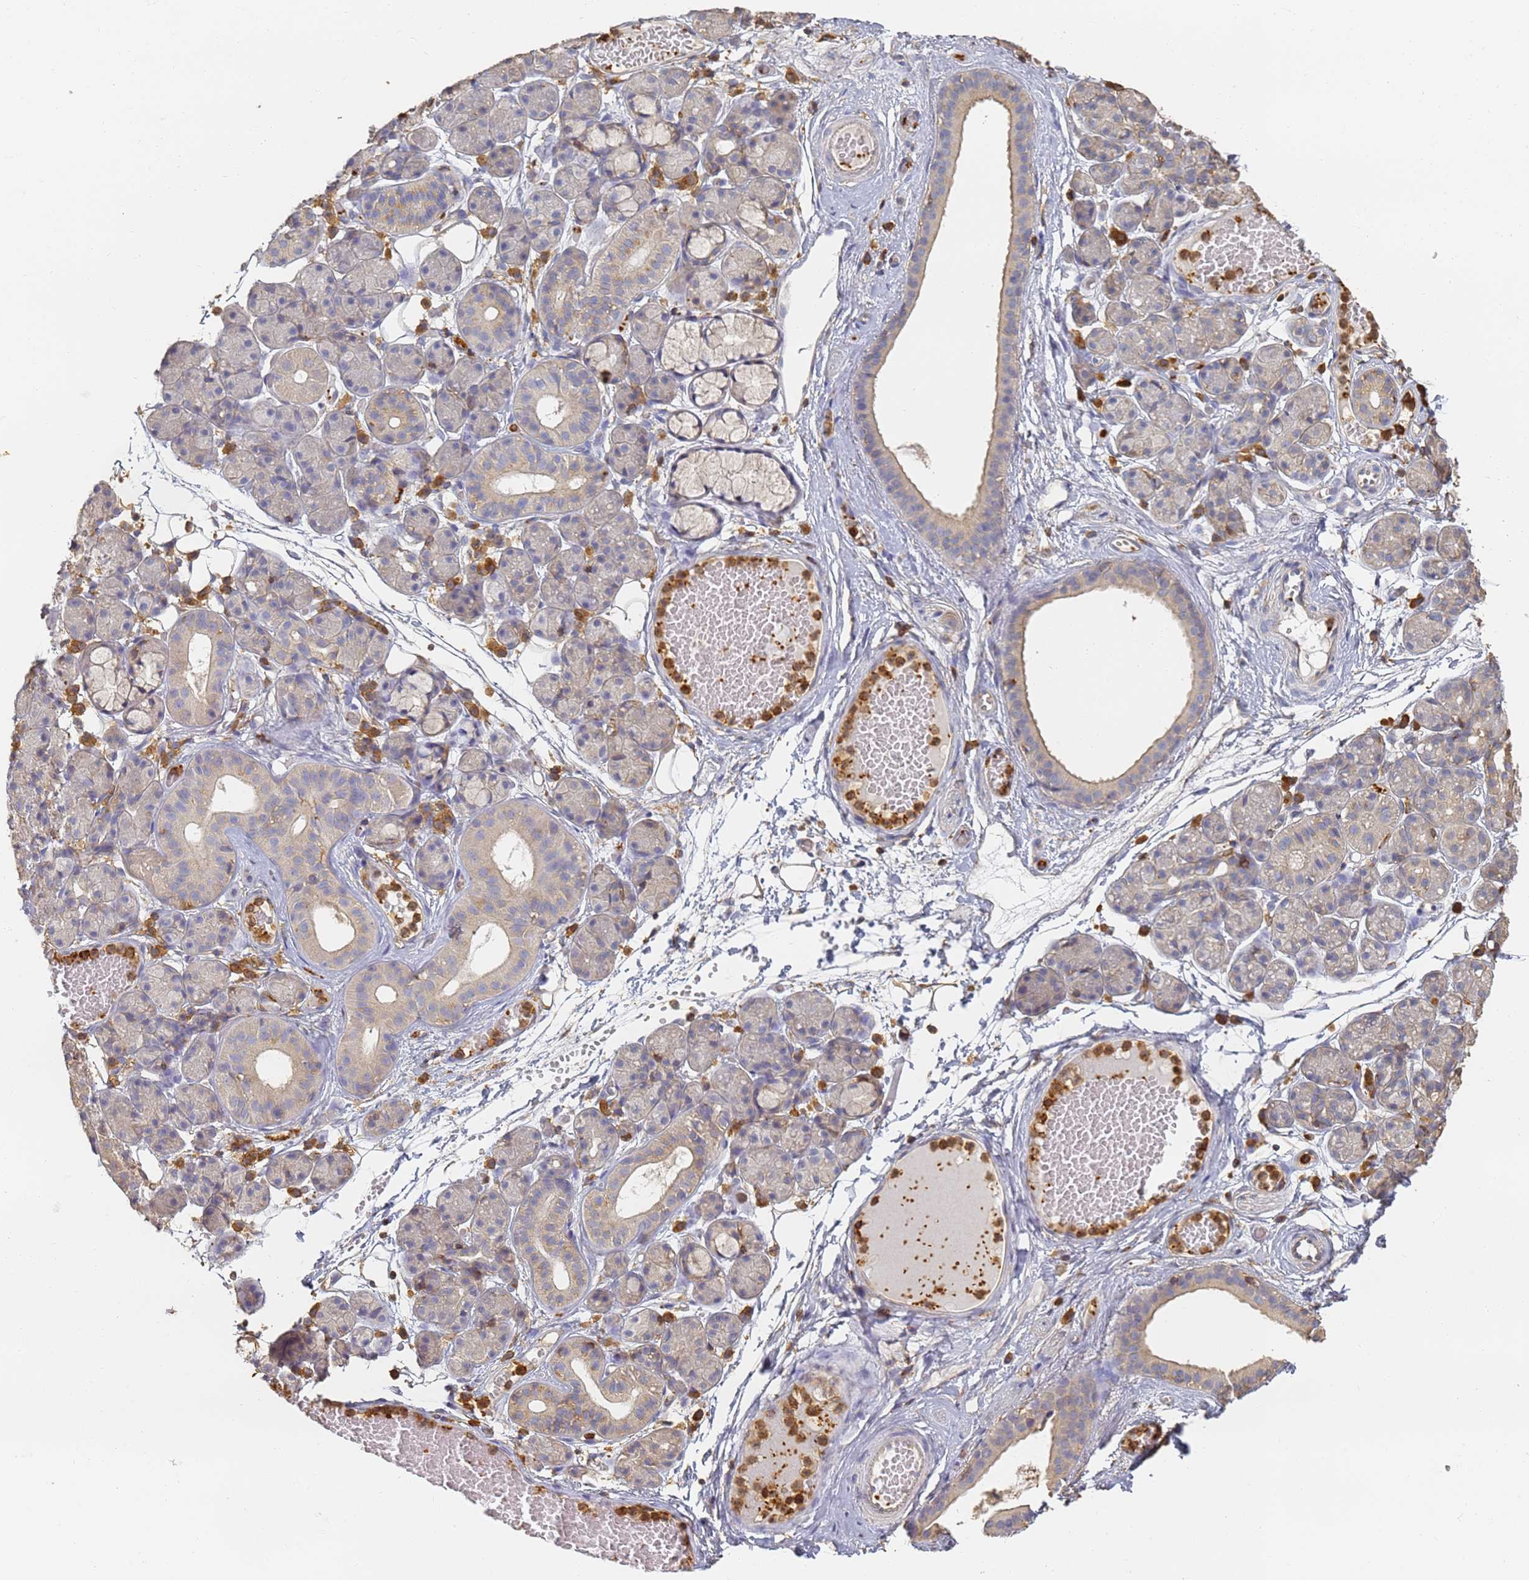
{"staining": {"intensity": "weak", "quantity": "<25%", "location": "cytoplasmic/membranous"}, "tissue": "salivary gland", "cell_type": "Glandular cells", "image_type": "normal", "snomed": [{"axis": "morphology", "description": "Normal tissue, NOS"}, {"axis": "topography", "description": "Salivary gland"}], "caption": "Immunohistochemistry (IHC) image of unremarkable salivary gland: salivary gland stained with DAB demonstrates no significant protein positivity in glandular cells.", "gene": "BIN2", "patient": {"sex": "male", "age": 63}}